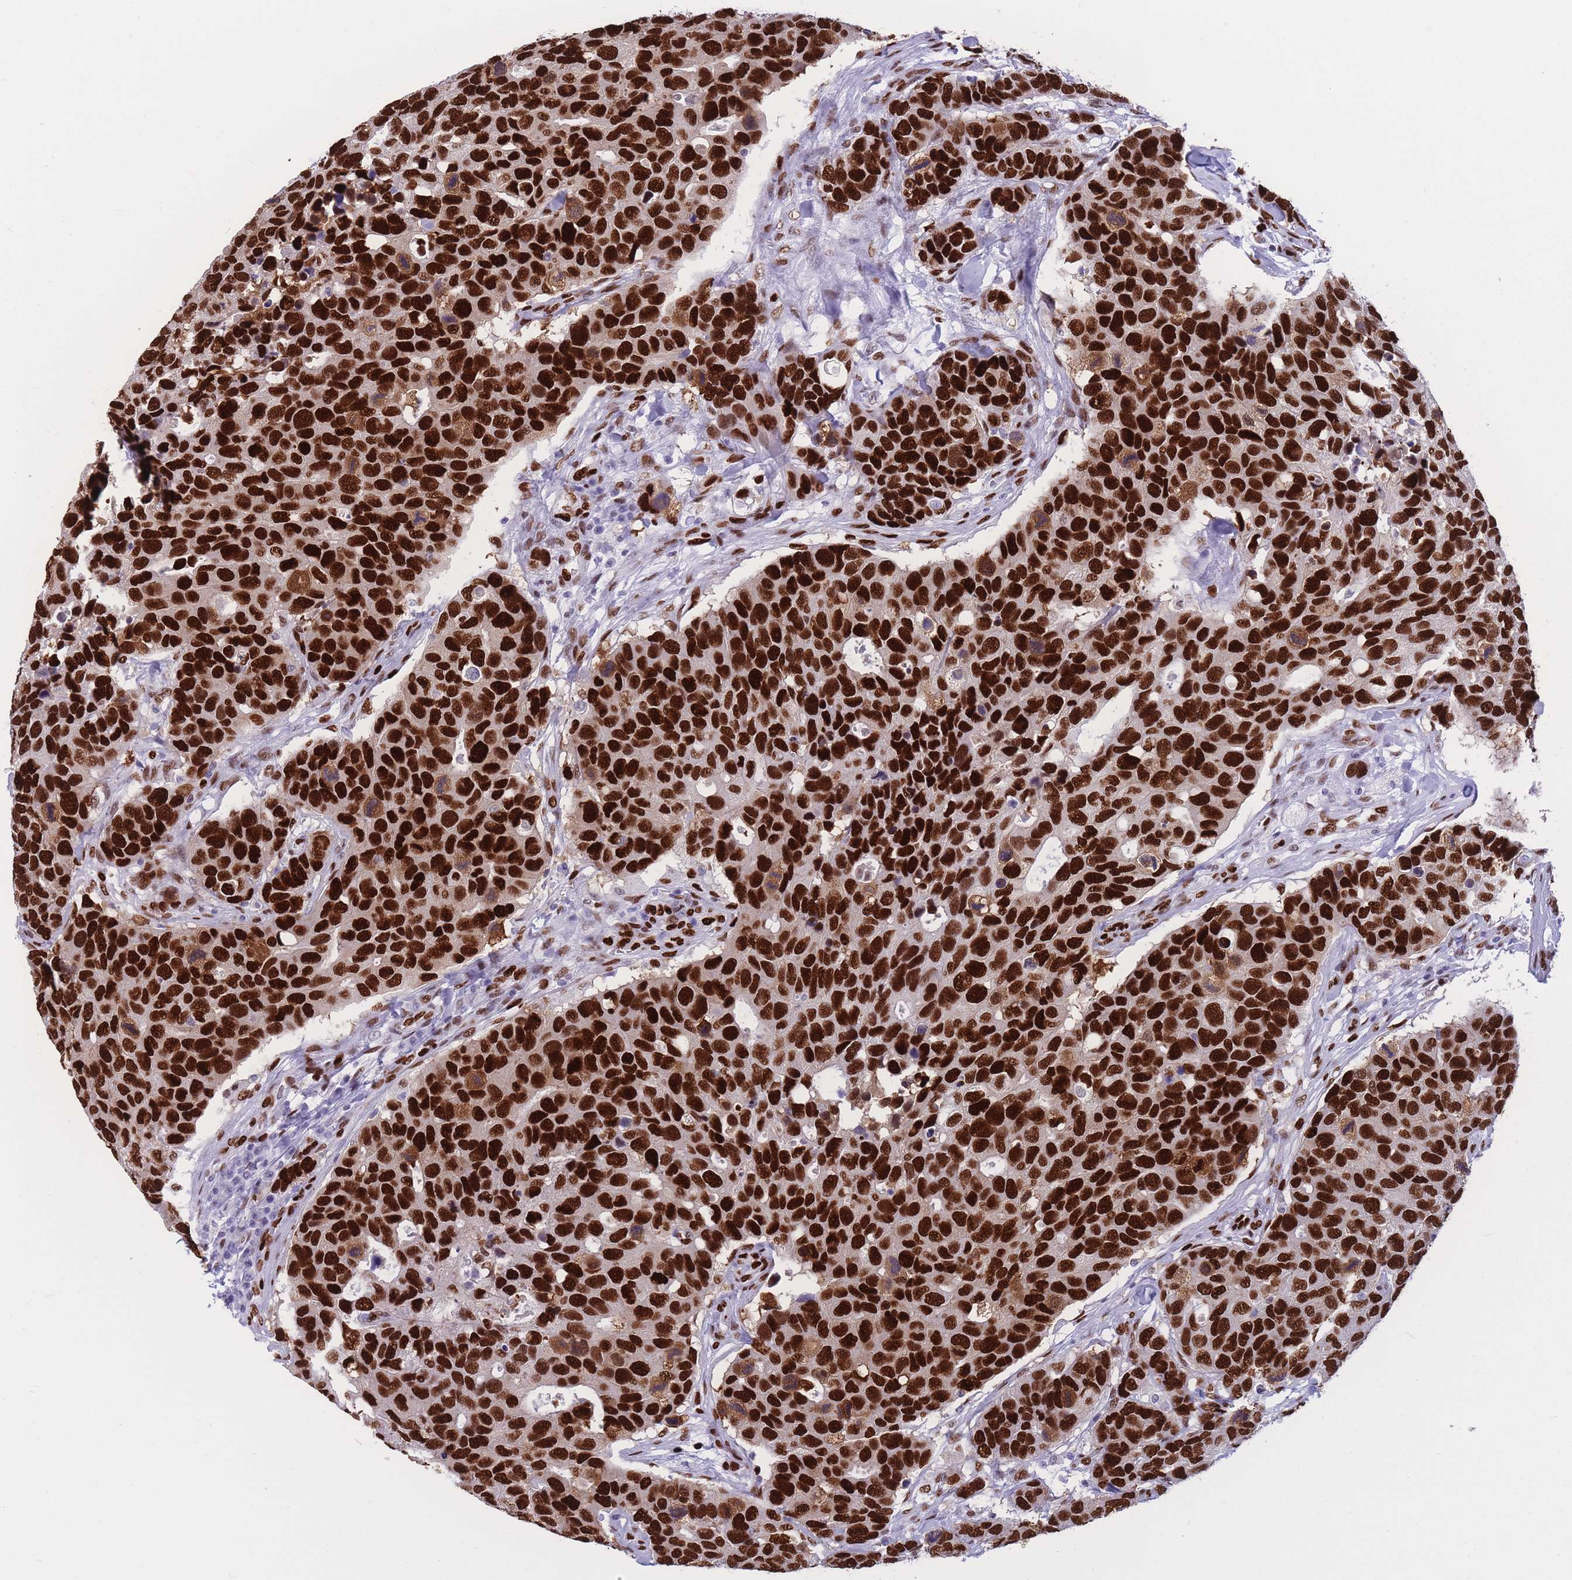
{"staining": {"intensity": "strong", "quantity": ">75%", "location": "nuclear"}, "tissue": "breast cancer", "cell_type": "Tumor cells", "image_type": "cancer", "snomed": [{"axis": "morphology", "description": "Duct carcinoma"}, {"axis": "topography", "description": "Breast"}], "caption": "Strong nuclear expression is identified in about >75% of tumor cells in breast intraductal carcinoma.", "gene": "NASP", "patient": {"sex": "female", "age": 83}}